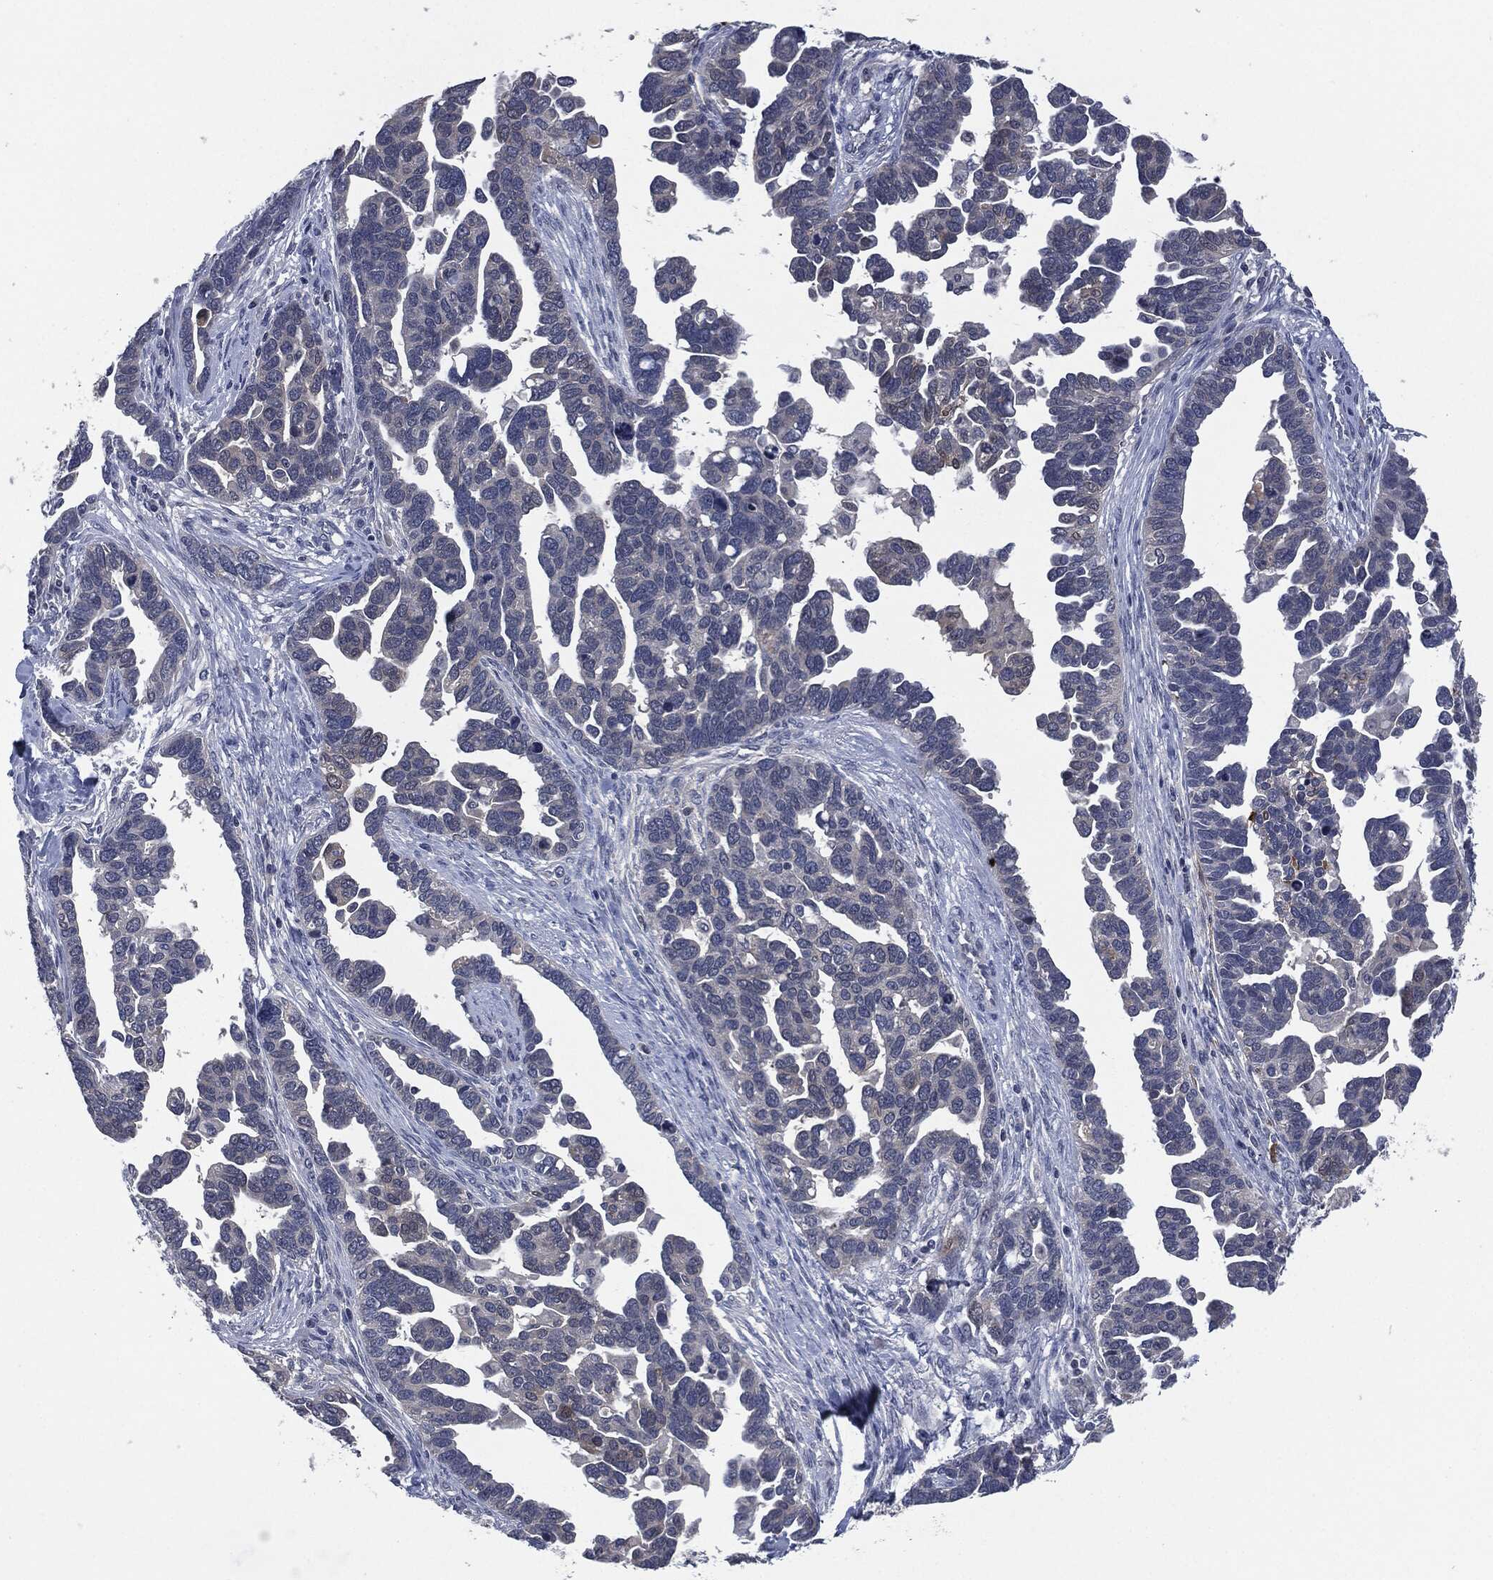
{"staining": {"intensity": "negative", "quantity": "none", "location": "none"}, "tissue": "ovarian cancer", "cell_type": "Tumor cells", "image_type": "cancer", "snomed": [{"axis": "morphology", "description": "Cystadenocarcinoma, serous, NOS"}, {"axis": "topography", "description": "Ovary"}], "caption": "Immunohistochemical staining of ovarian cancer displays no significant expression in tumor cells. (Brightfield microscopy of DAB (3,3'-diaminobenzidine) IHC at high magnification).", "gene": "IL1RN", "patient": {"sex": "female", "age": 54}}